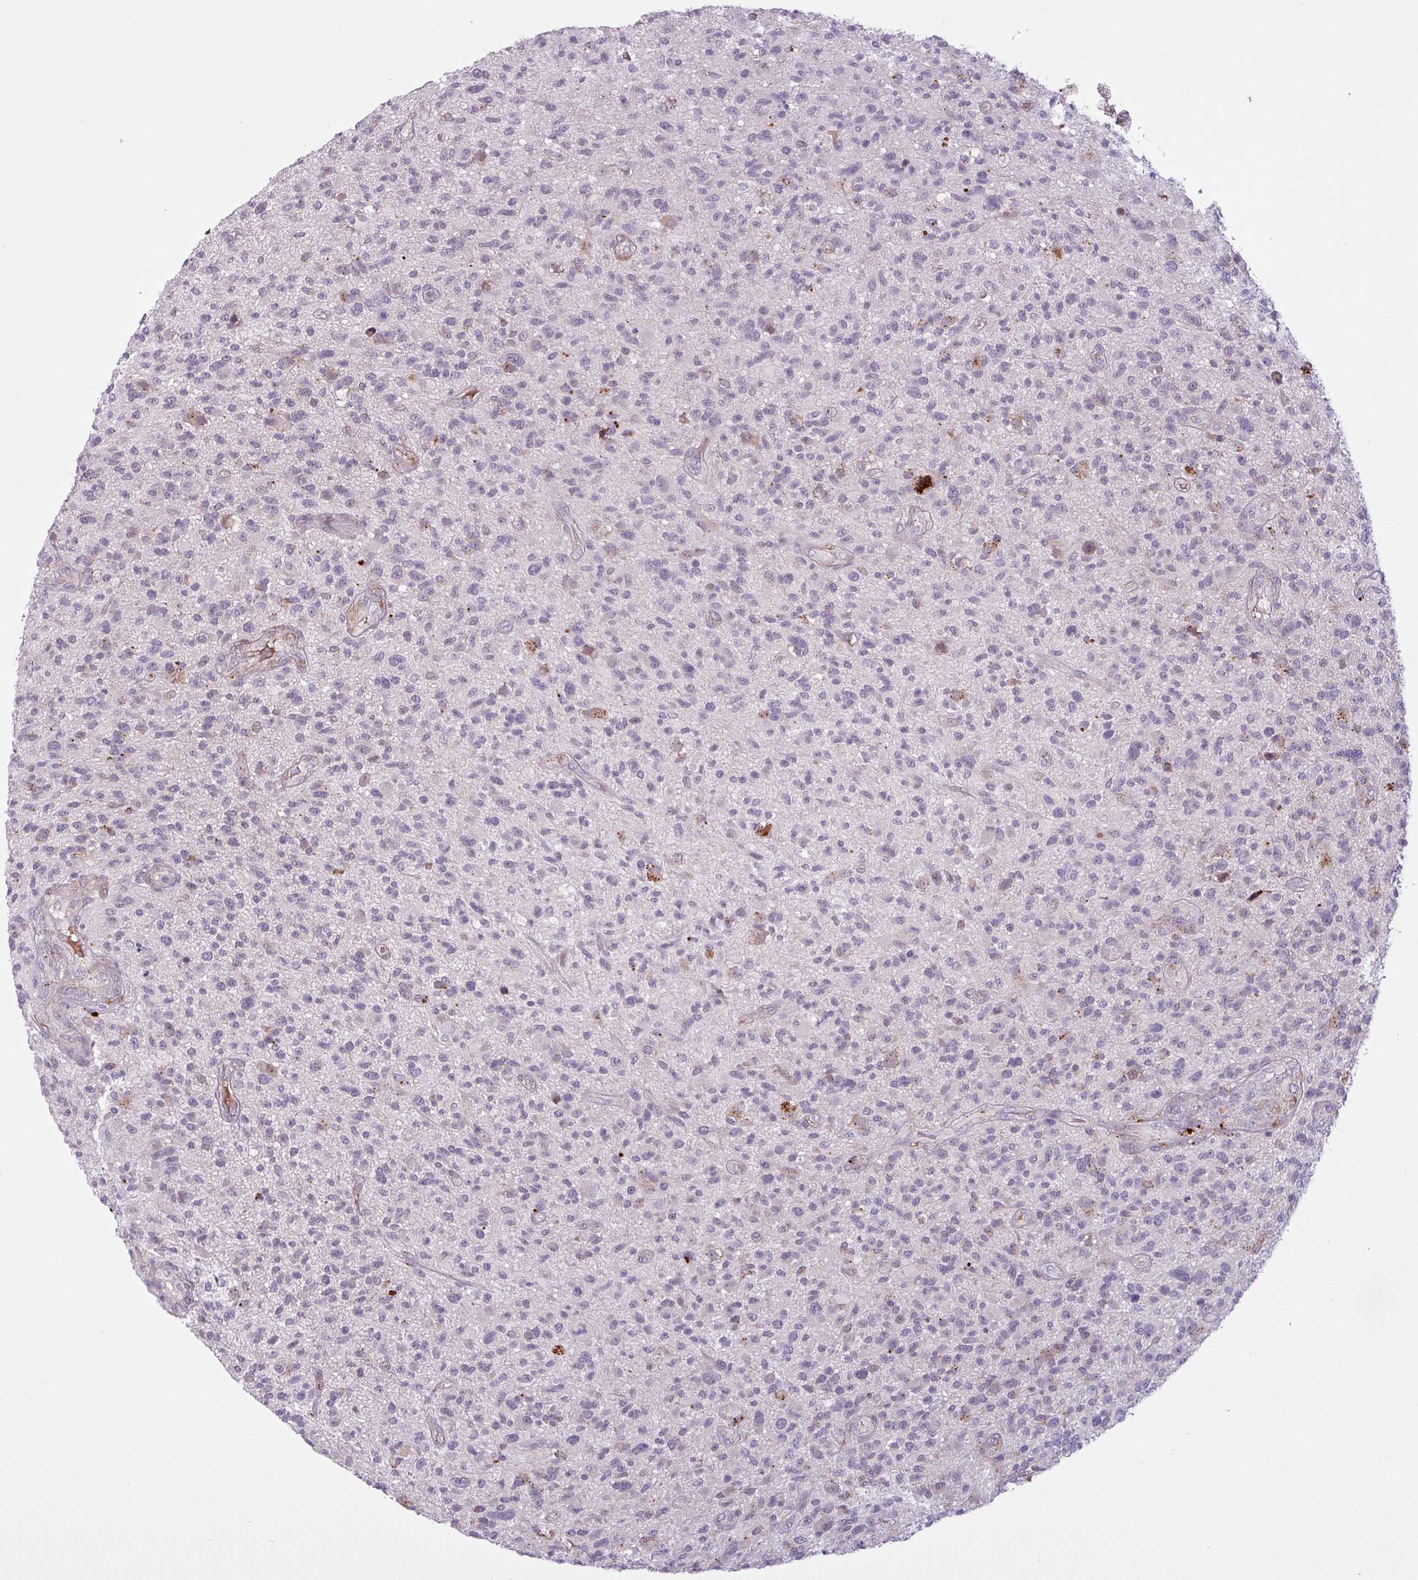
{"staining": {"intensity": "weak", "quantity": "<25%", "location": "cytoplasmic/membranous"}, "tissue": "glioma", "cell_type": "Tumor cells", "image_type": "cancer", "snomed": [{"axis": "morphology", "description": "Glioma, malignant, High grade"}, {"axis": "topography", "description": "Brain"}], "caption": "Immunohistochemistry (IHC) image of malignant glioma (high-grade) stained for a protein (brown), which demonstrates no expression in tumor cells.", "gene": "MAP7D2", "patient": {"sex": "male", "age": 47}}